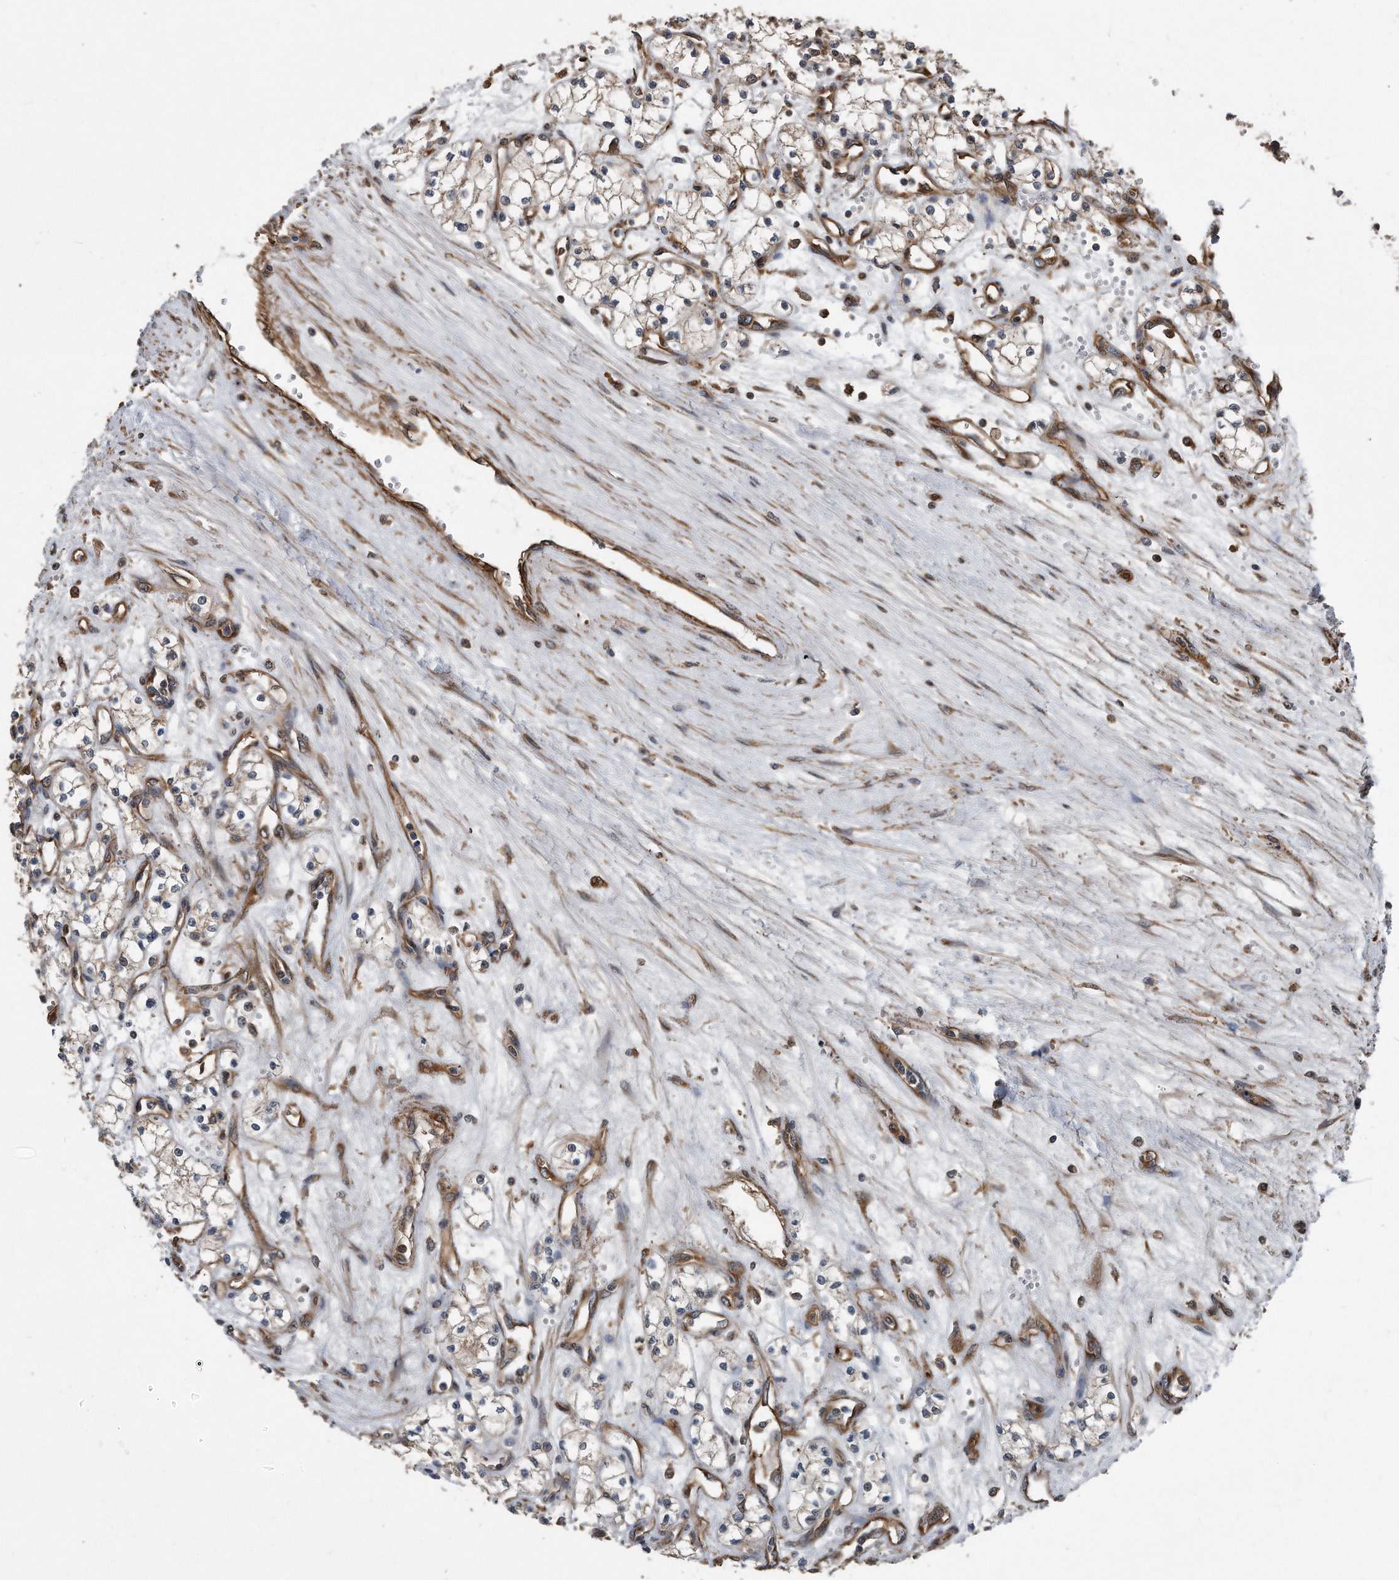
{"staining": {"intensity": "weak", "quantity": ">75%", "location": "cytoplasmic/membranous"}, "tissue": "renal cancer", "cell_type": "Tumor cells", "image_type": "cancer", "snomed": [{"axis": "morphology", "description": "Adenocarcinoma, NOS"}, {"axis": "topography", "description": "Kidney"}], "caption": "This photomicrograph shows IHC staining of renal cancer (adenocarcinoma), with low weak cytoplasmic/membranous staining in approximately >75% of tumor cells.", "gene": "FAM136A", "patient": {"sex": "male", "age": 59}}